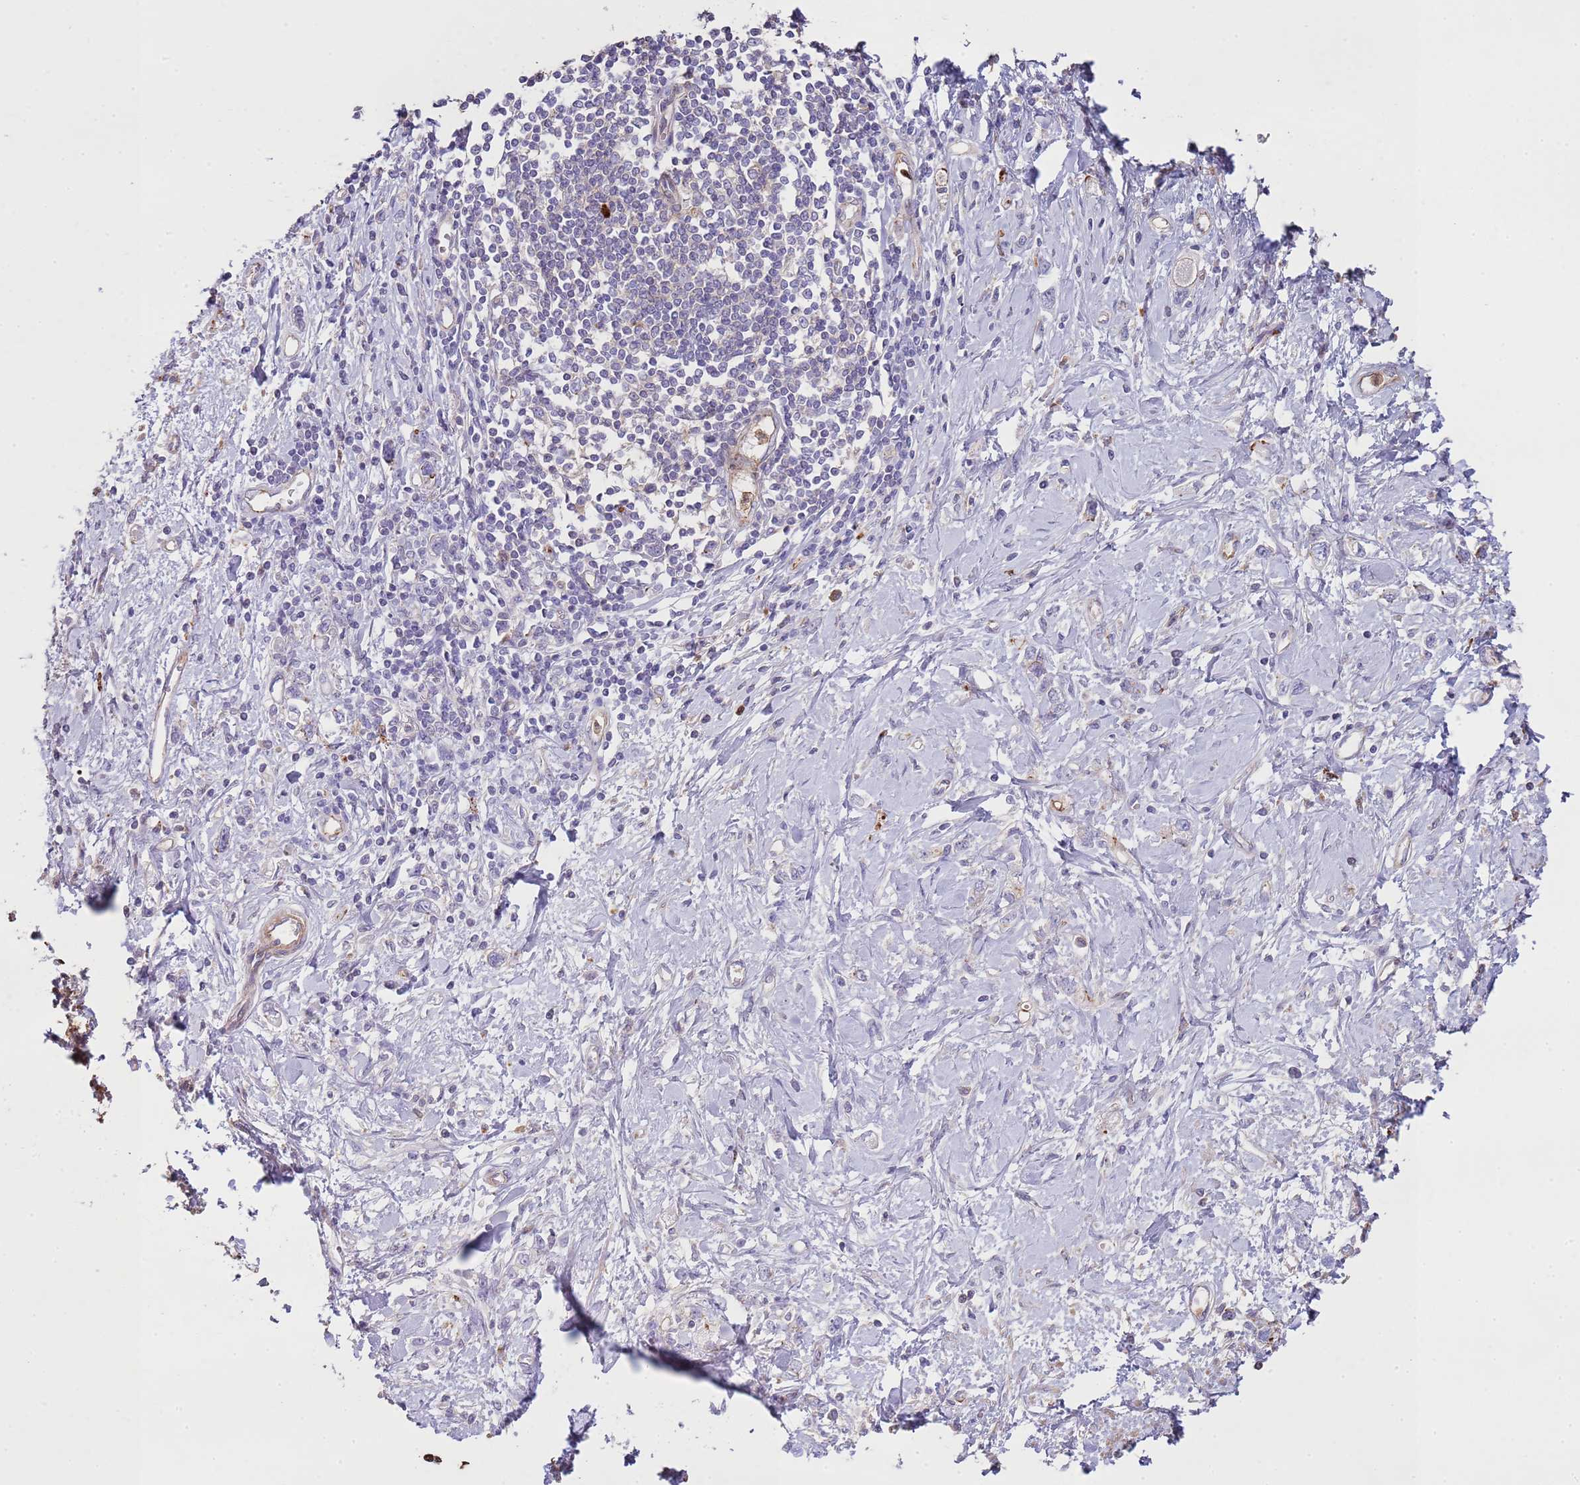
{"staining": {"intensity": "negative", "quantity": "none", "location": "none"}, "tissue": "stomach cancer", "cell_type": "Tumor cells", "image_type": "cancer", "snomed": [{"axis": "morphology", "description": "Adenocarcinoma, NOS"}, {"axis": "topography", "description": "Stomach"}], "caption": "Immunohistochemistry histopathology image of human stomach adenocarcinoma stained for a protein (brown), which demonstrates no staining in tumor cells.", "gene": "NDUFAF4", "patient": {"sex": "female", "age": 76}}